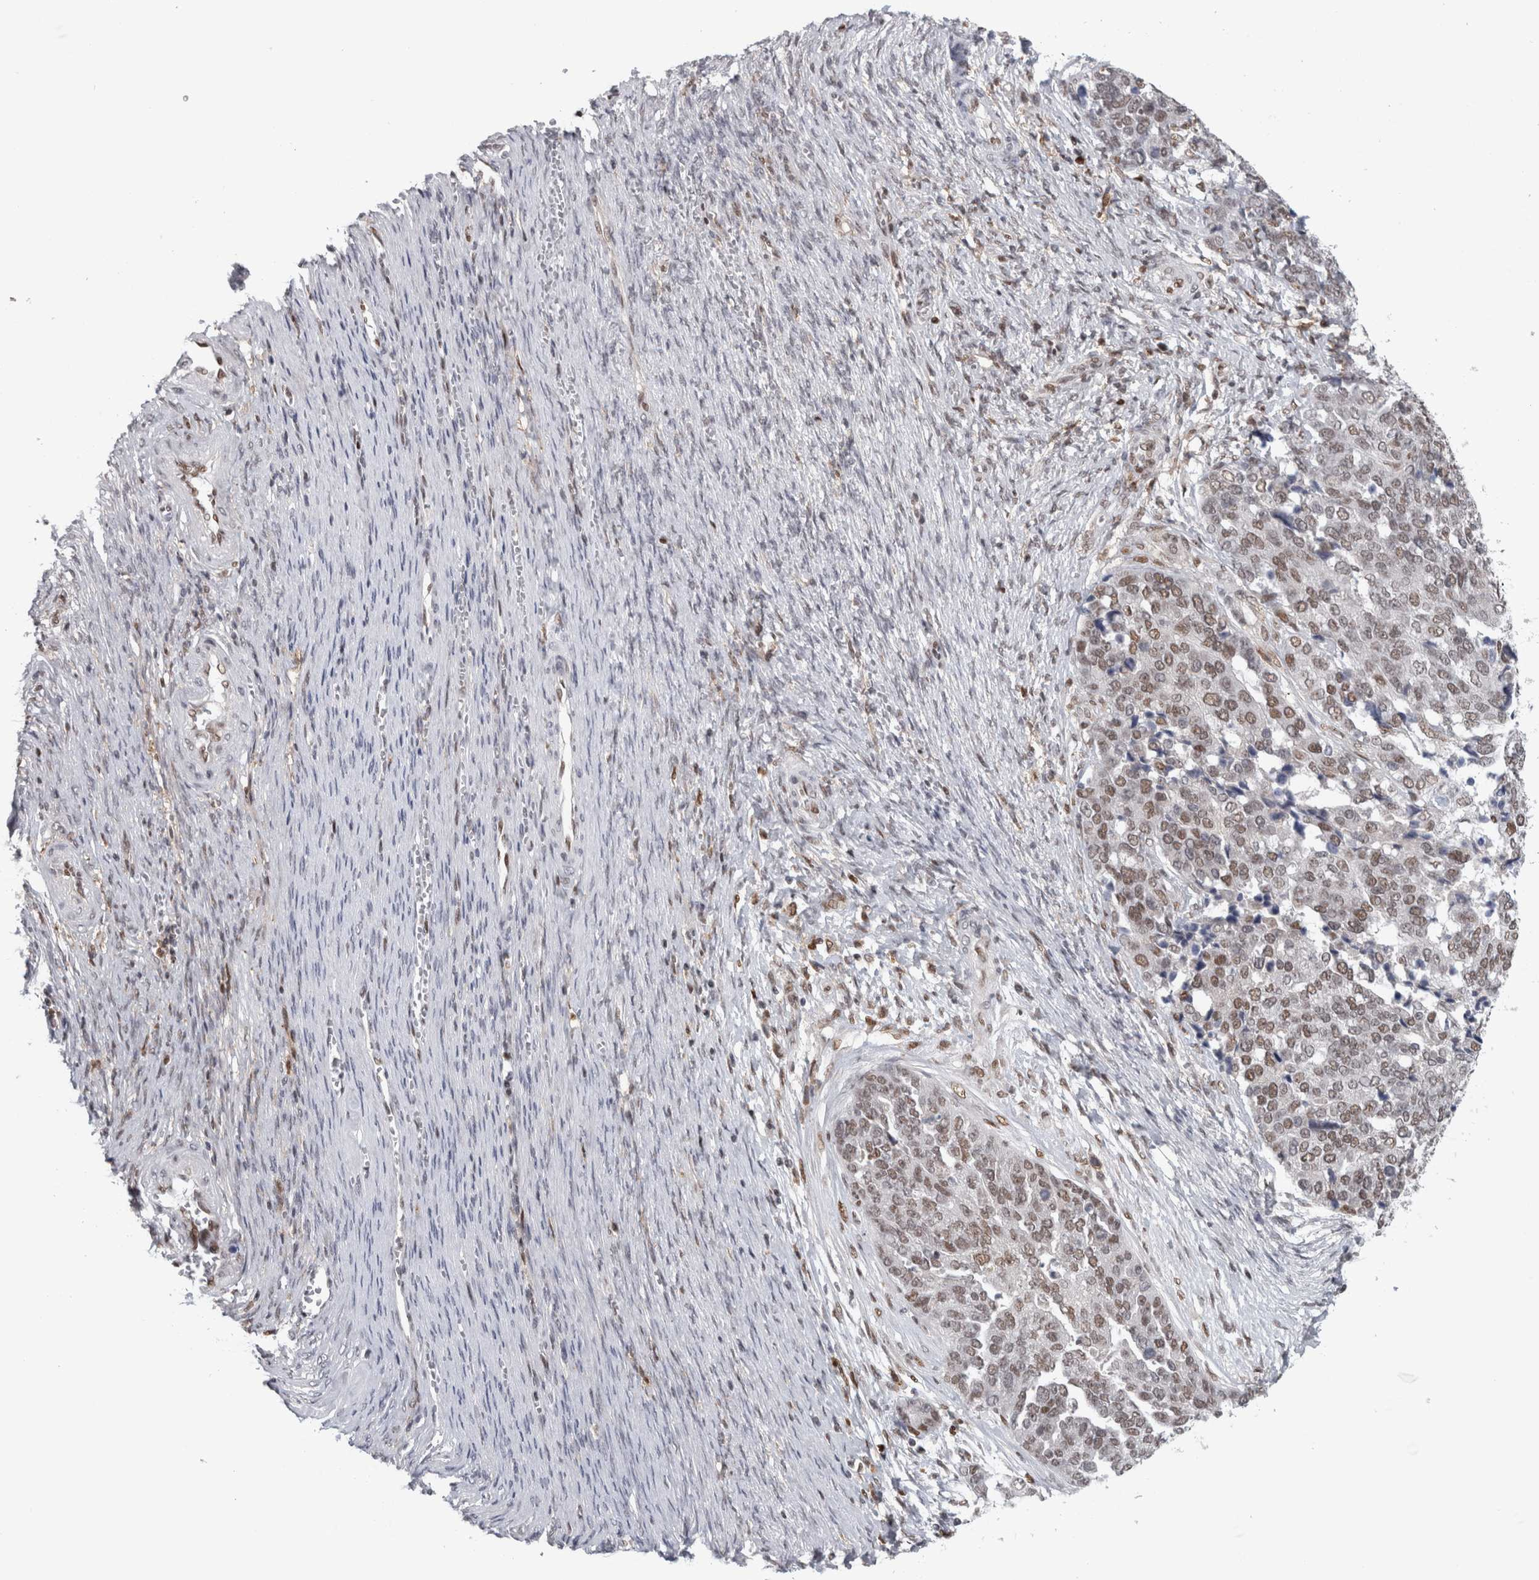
{"staining": {"intensity": "weak", "quantity": "25%-75%", "location": "nuclear"}, "tissue": "ovarian cancer", "cell_type": "Tumor cells", "image_type": "cancer", "snomed": [{"axis": "morphology", "description": "Cystadenocarcinoma, serous, NOS"}, {"axis": "topography", "description": "Ovary"}], "caption": "Weak nuclear staining is present in approximately 25%-75% of tumor cells in ovarian serous cystadenocarcinoma. Using DAB (brown) and hematoxylin (blue) stains, captured at high magnification using brightfield microscopy.", "gene": "SRARP", "patient": {"sex": "female", "age": 44}}